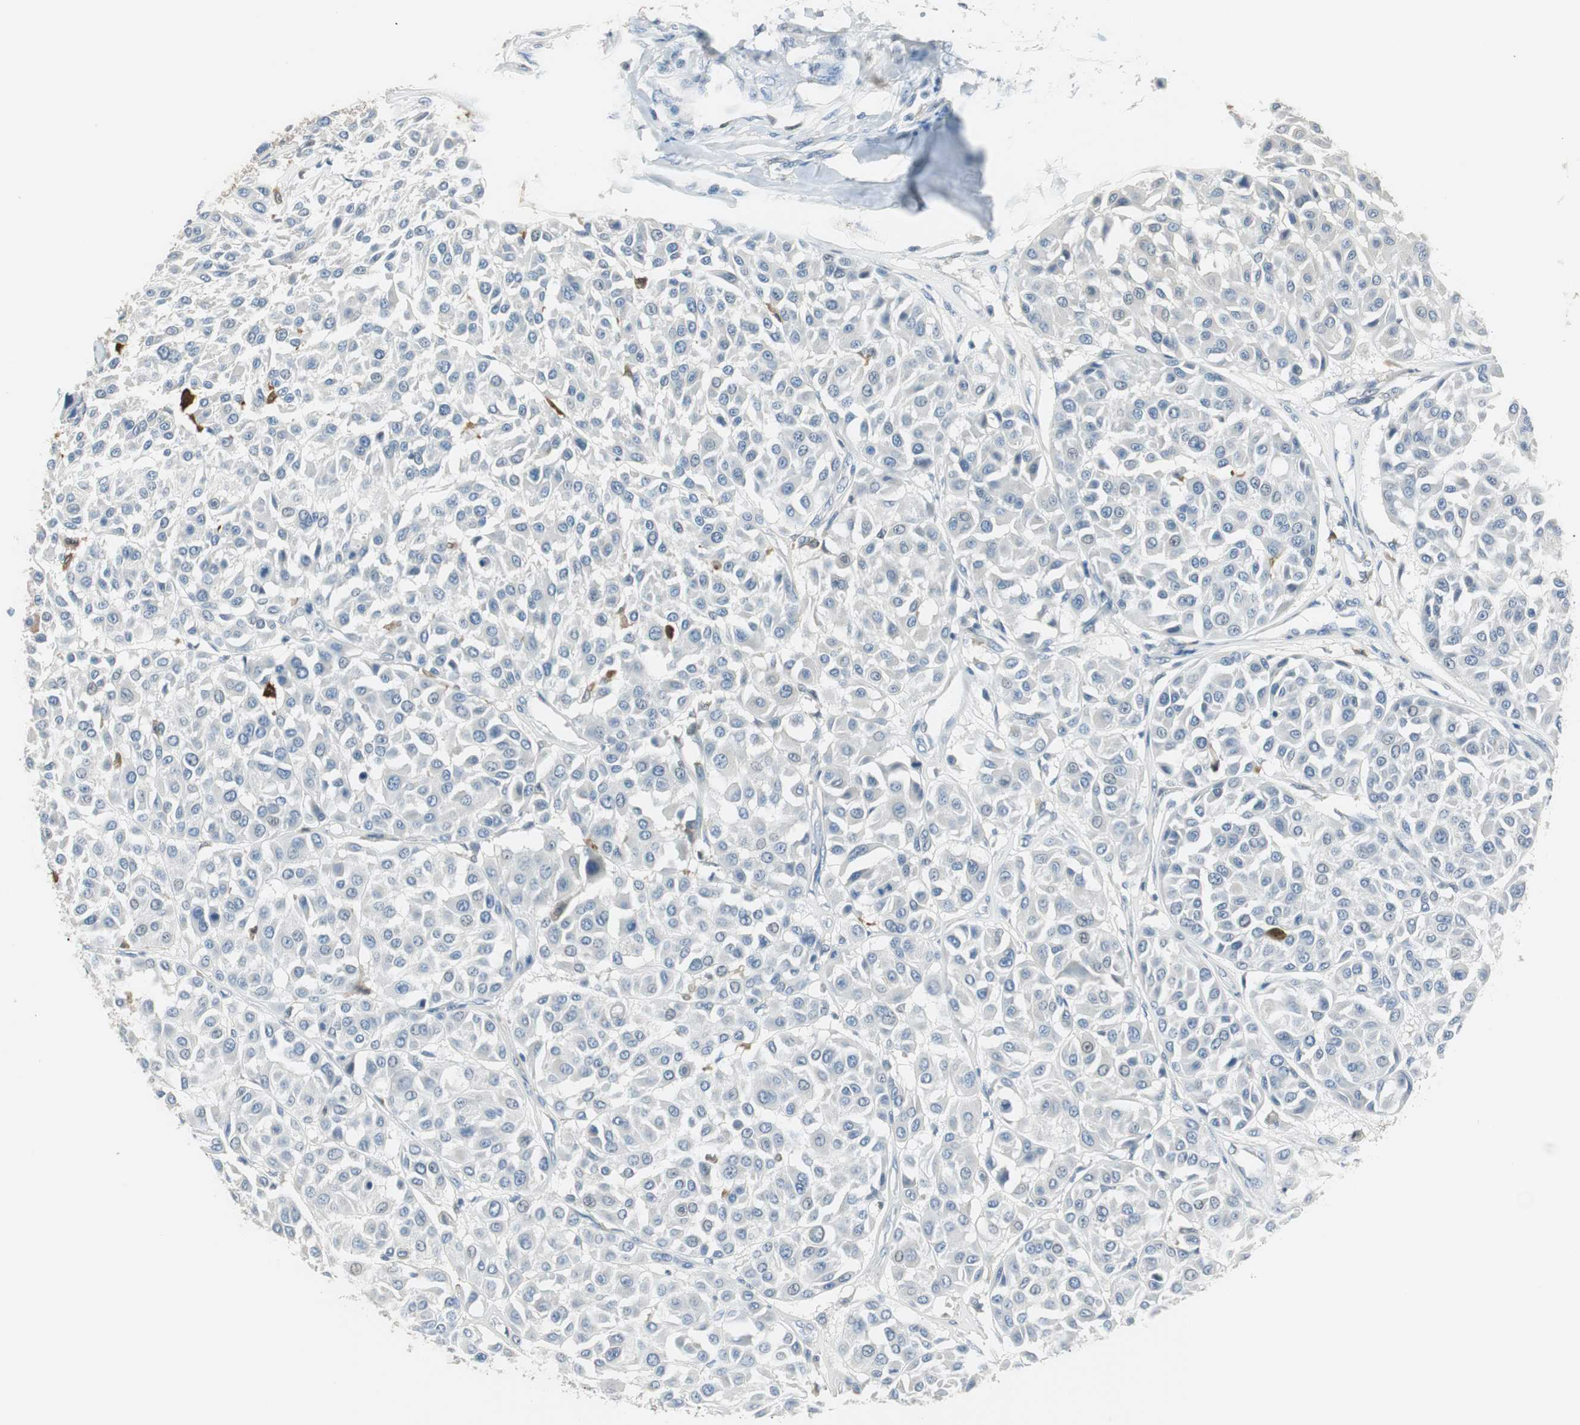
{"staining": {"intensity": "negative", "quantity": "none", "location": "none"}, "tissue": "melanoma", "cell_type": "Tumor cells", "image_type": "cancer", "snomed": [{"axis": "morphology", "description": "Malignant melanoma, Metastatic site"}, {"axis": "topography", "description": "Soft tissue"}], "caption": "There is no significant positivity in tumor cells of melanoma.", "gene": "MSTO1", "patient": {"sex": "male", "age": 41}}